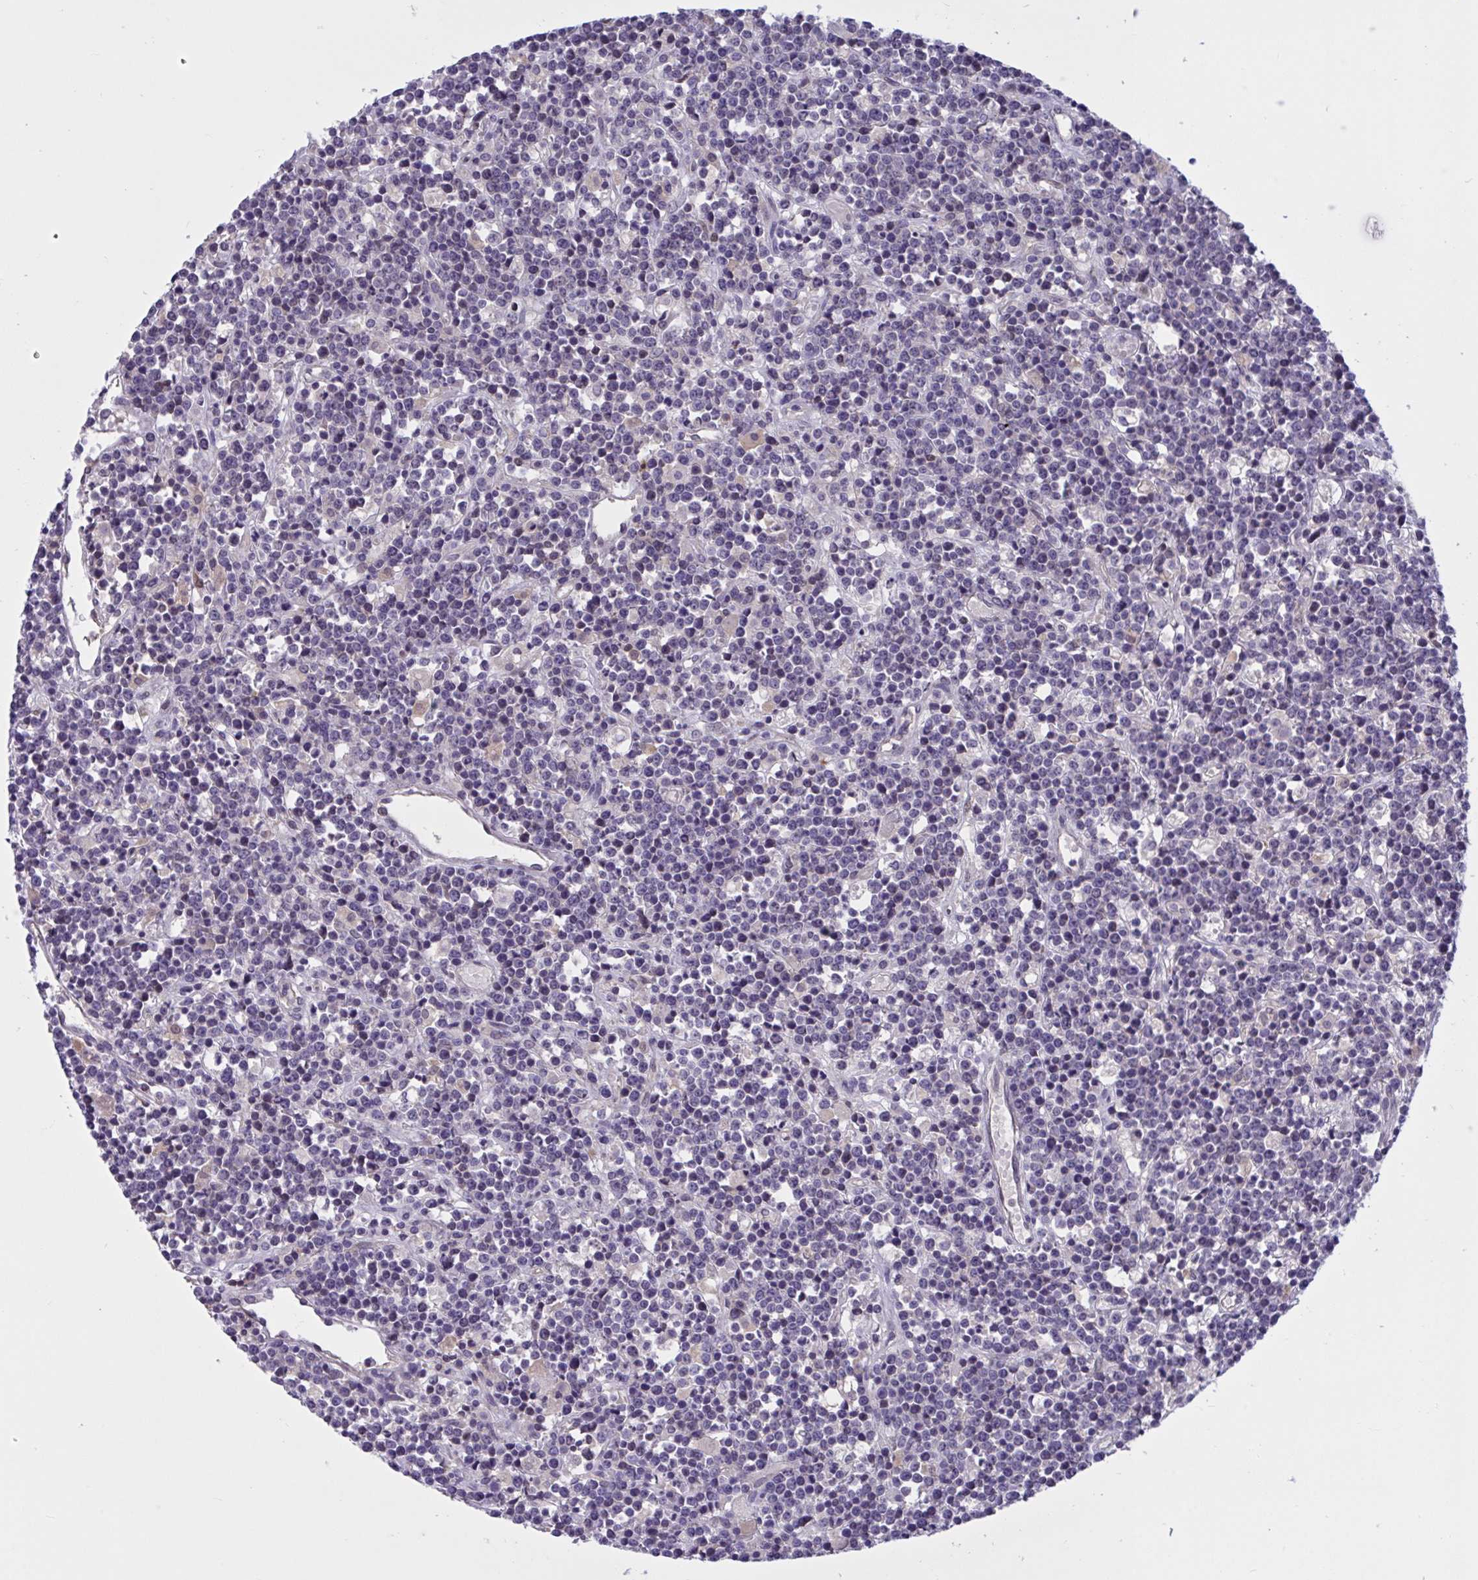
{"staining": {"intensity": "negative", "quantity": "none", "location": "none"}, "tissue": "lymphoma", "cell_type": "Tumor cells", "image_type": "cancer", "snomed": [{"axis": "morphology", "description": "Malignant lymphoma, non-Hodgkin's type, High grade"}, {"axis": "topography", "description": "Ovary"}], "caption": "Micrograph shows no significant protein expression in tumor cells of high-grade malignant lymphoma, non-Hodgkin's type.", "gene": "RBL1", "patient": {"sex": "female", "age": 56}}